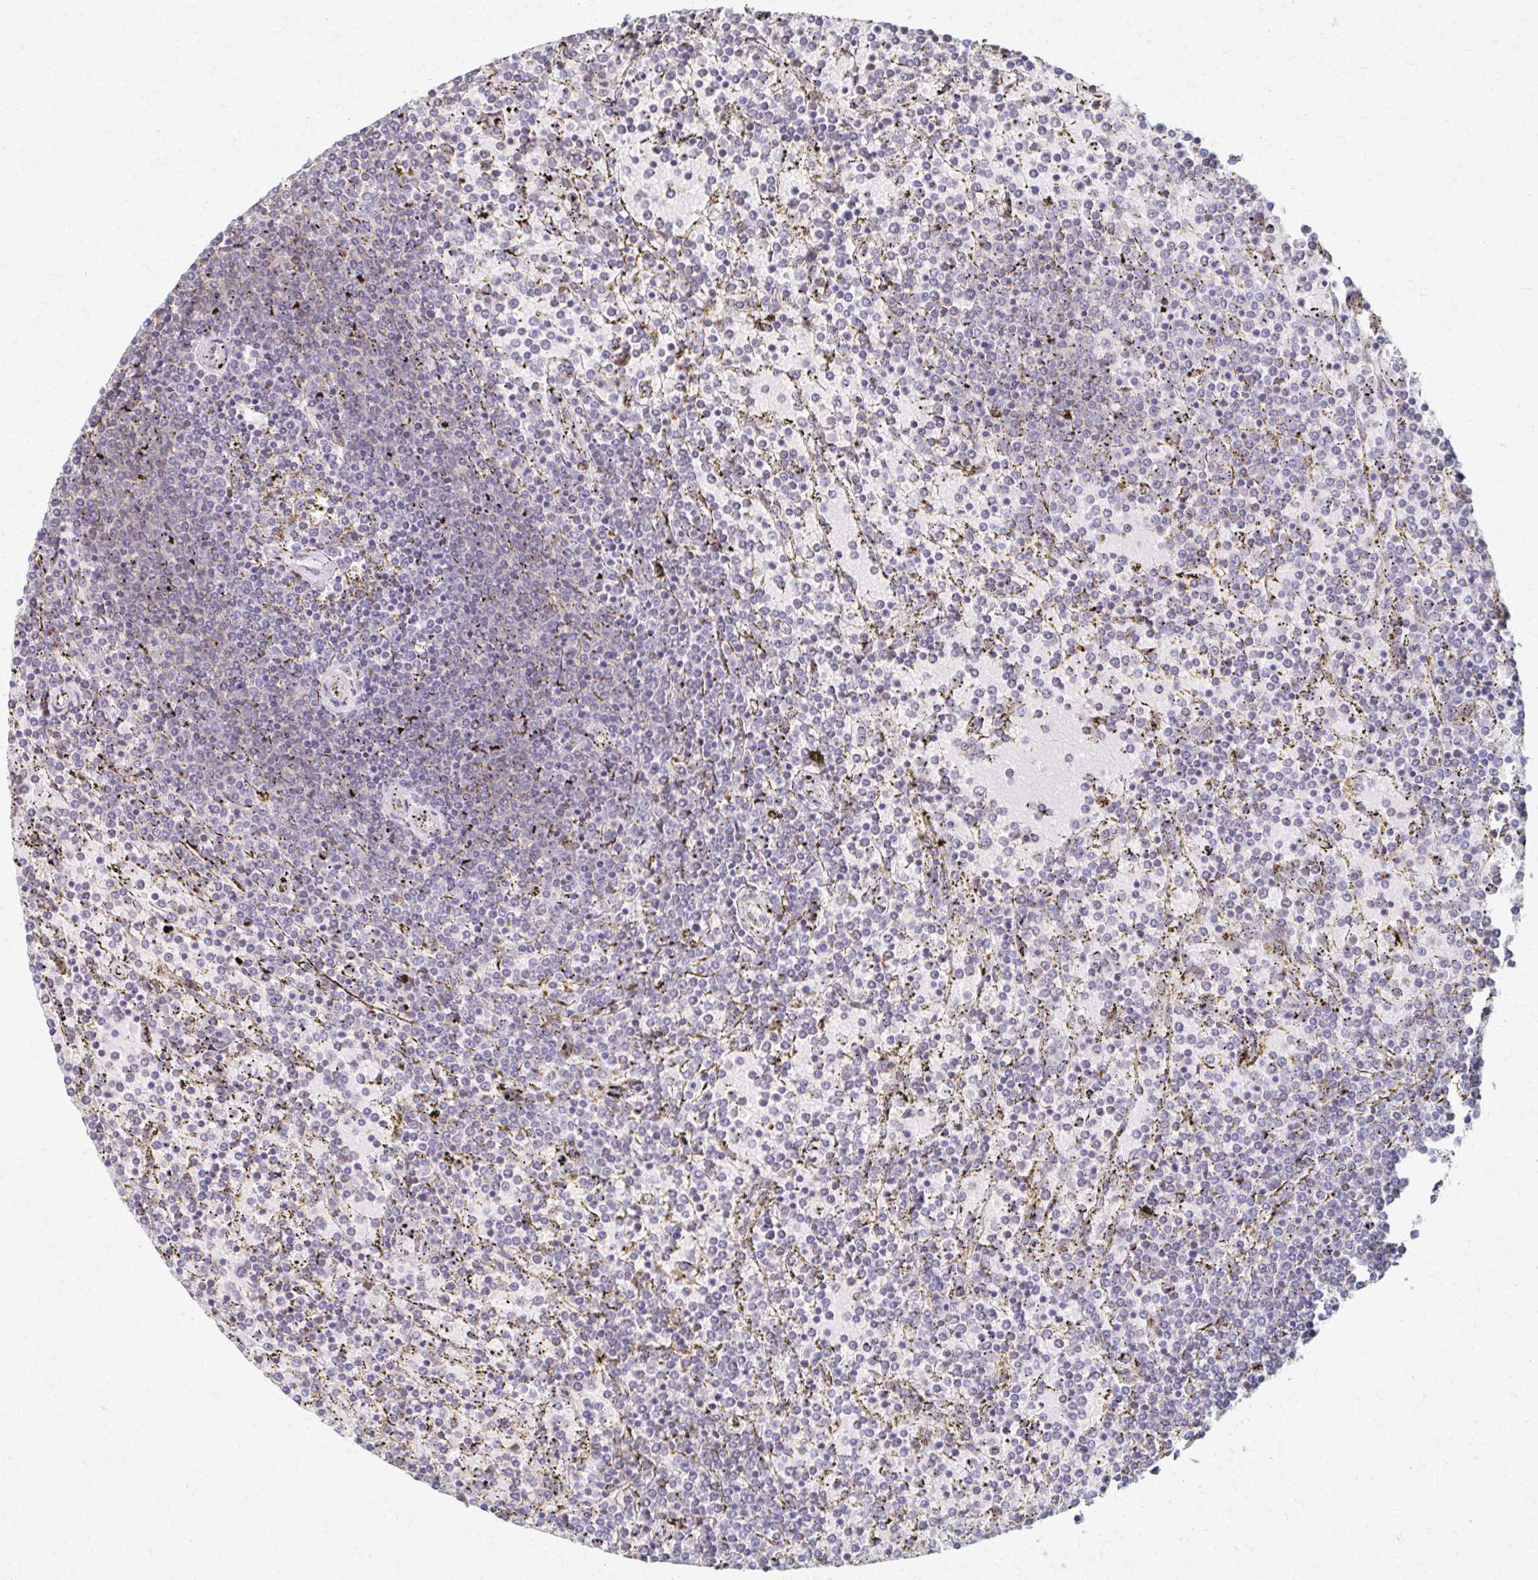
{"staining": {"intensity": "negative", "quantity": "none", "location": "none"}, "tissue": "lymphoma", "cell_type": "Tumor cells", "image_type": "cancer", "snomed": [{"axis": "morphology", "description": "Malignant lymphoma, non-Hodgkin's type, Low grade"}, {"axis": "topography", "description": "Spleen"}], "caption": "IHC histopathology image of low-grade malignant lymphoma, non-Hodgkin's type stained for a protein (brown), which exhibits no expression in tumor cells.", "gene": "EOLA2", "patient": {"sex": "female", "age": 77}}